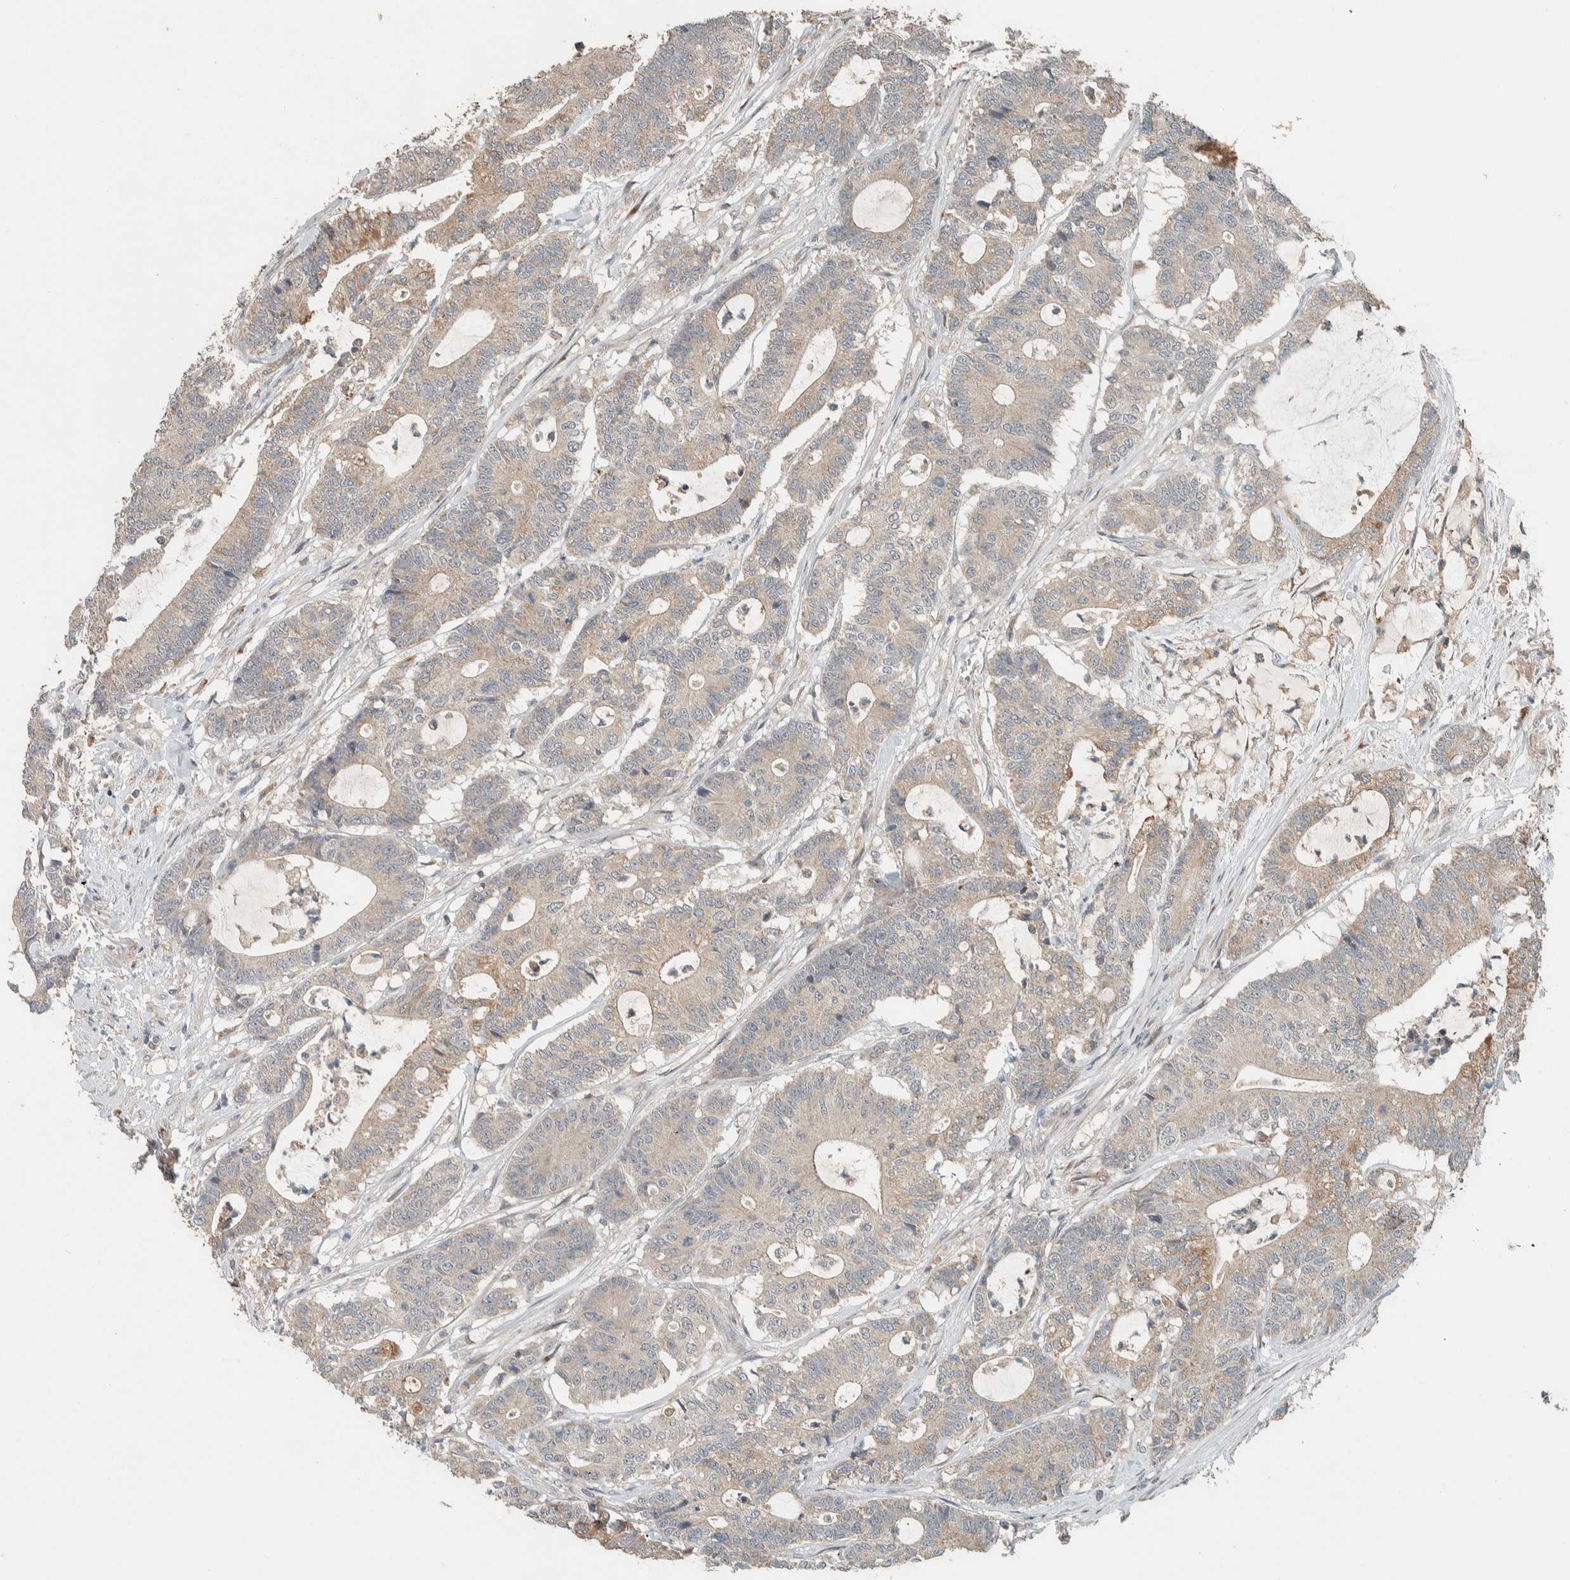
{"staining": {"intensity": "weak", "quantity": ">75%", "location": "cytoplasmic/membranous"}, "tissue": "colorectal cancer", "cell_type": "Tumor cells", "image_type": "cancer", "snomed": [{"axis": "morphology", "description": "Adenocarcinoma, NOS"}, {"axis": "topography", "description": "Colon"}], "caption": "Protein analysis of colorectal cancer tissue shows weak cytoplasmic/membranous expression in about >75% of tumor cells. (DAB IHC, brown staining for protein, blue staining for nuclei).", "gene": "NBR1", "patient": {"sex": "female", "age": 84}}